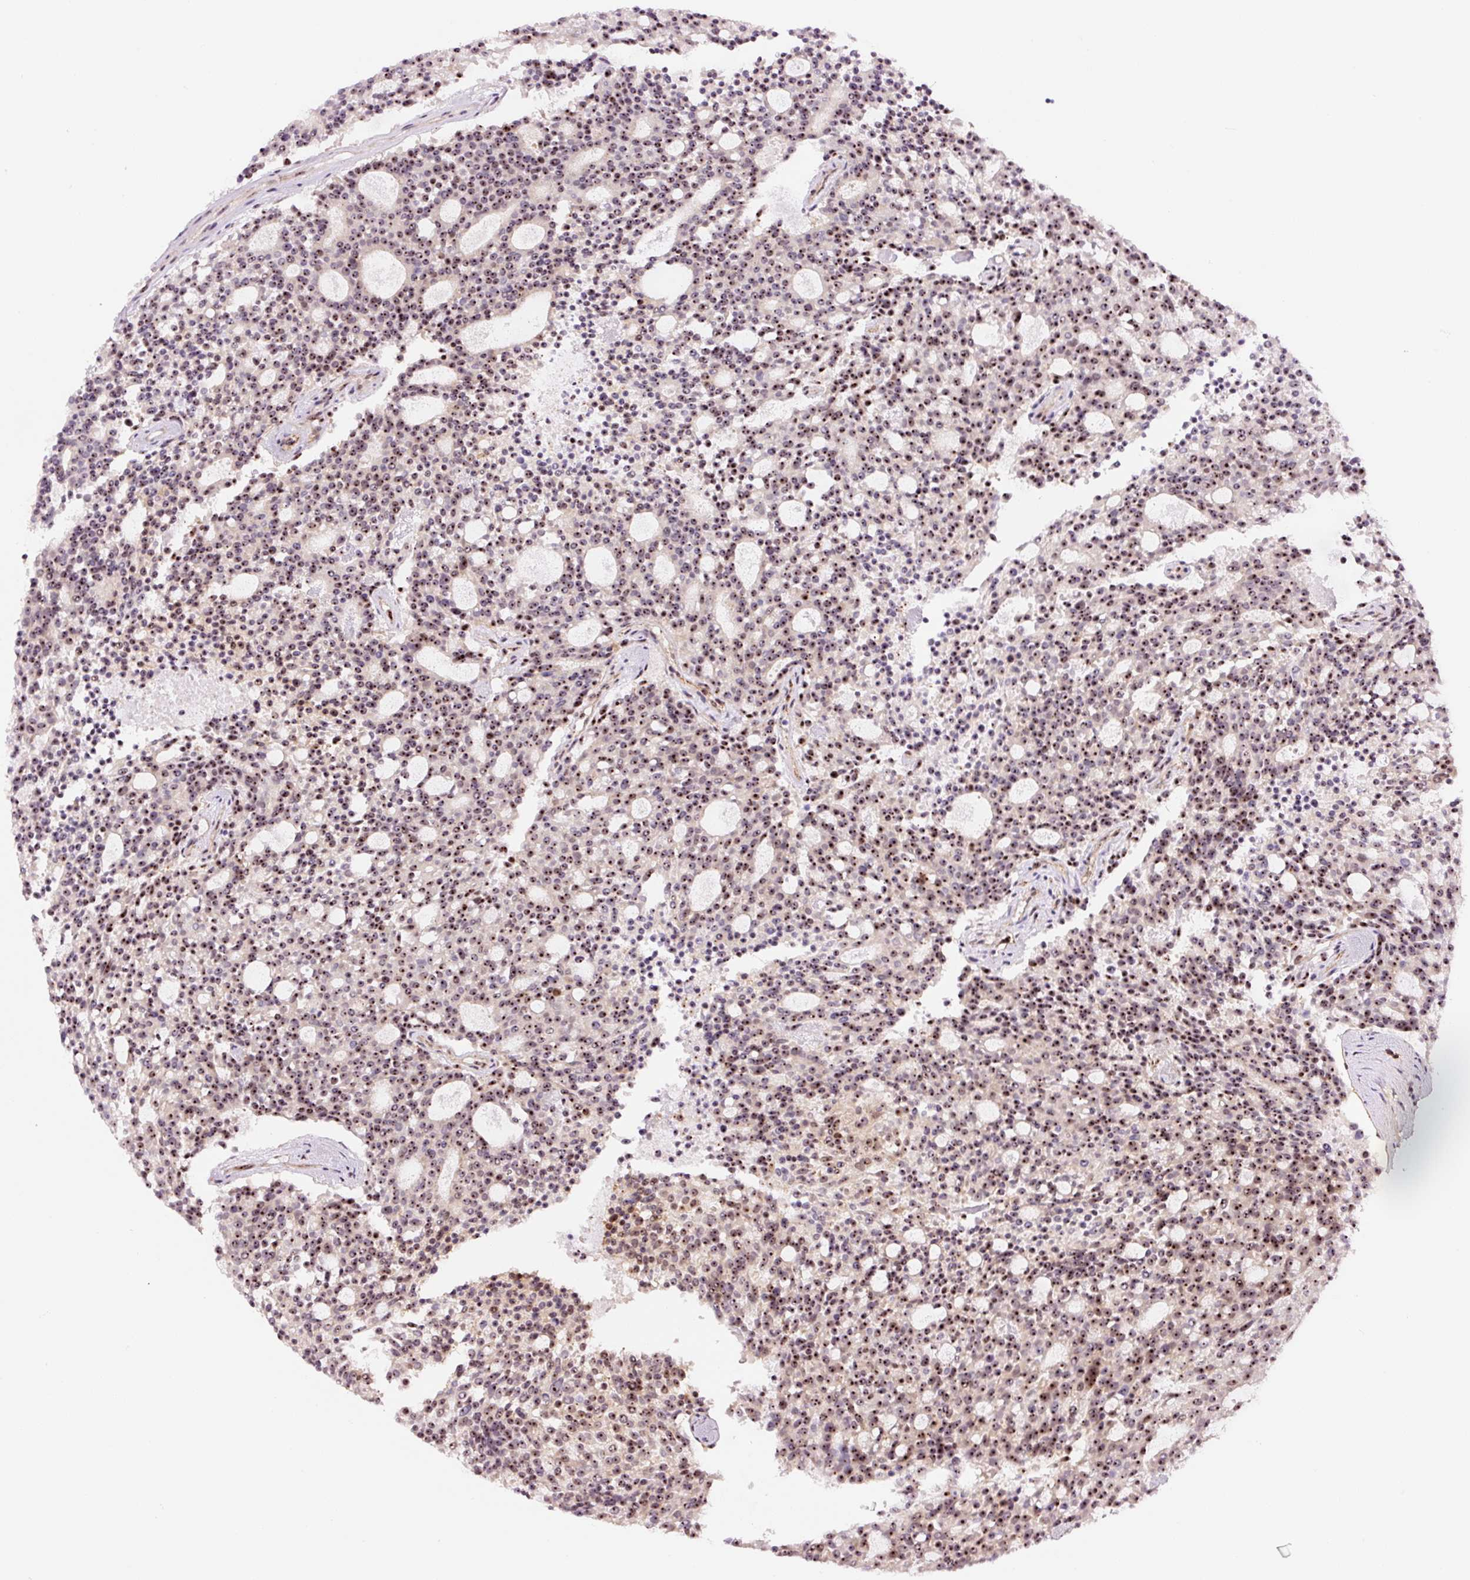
{"staining": {"intensity": "moderate", "quantity": ">75%", "location": "nuclear"}, "tissue": "carcinoid", "cell_type": "Tumor cells", "image_type": "cancer", "snomed": [{"axis": "morphology", "description": "Carcinoid, malignant, NOS"}, {"axis": "topography", "description": "Pancreas"}], "caption": "This is a micrograph of immunohistochemistry staining of carcinoid (malignant), which shows moderate staining in the nuclear of tumor cells.", "gene": "GNL3", "patient": {"sex": "female", "age": 54}}